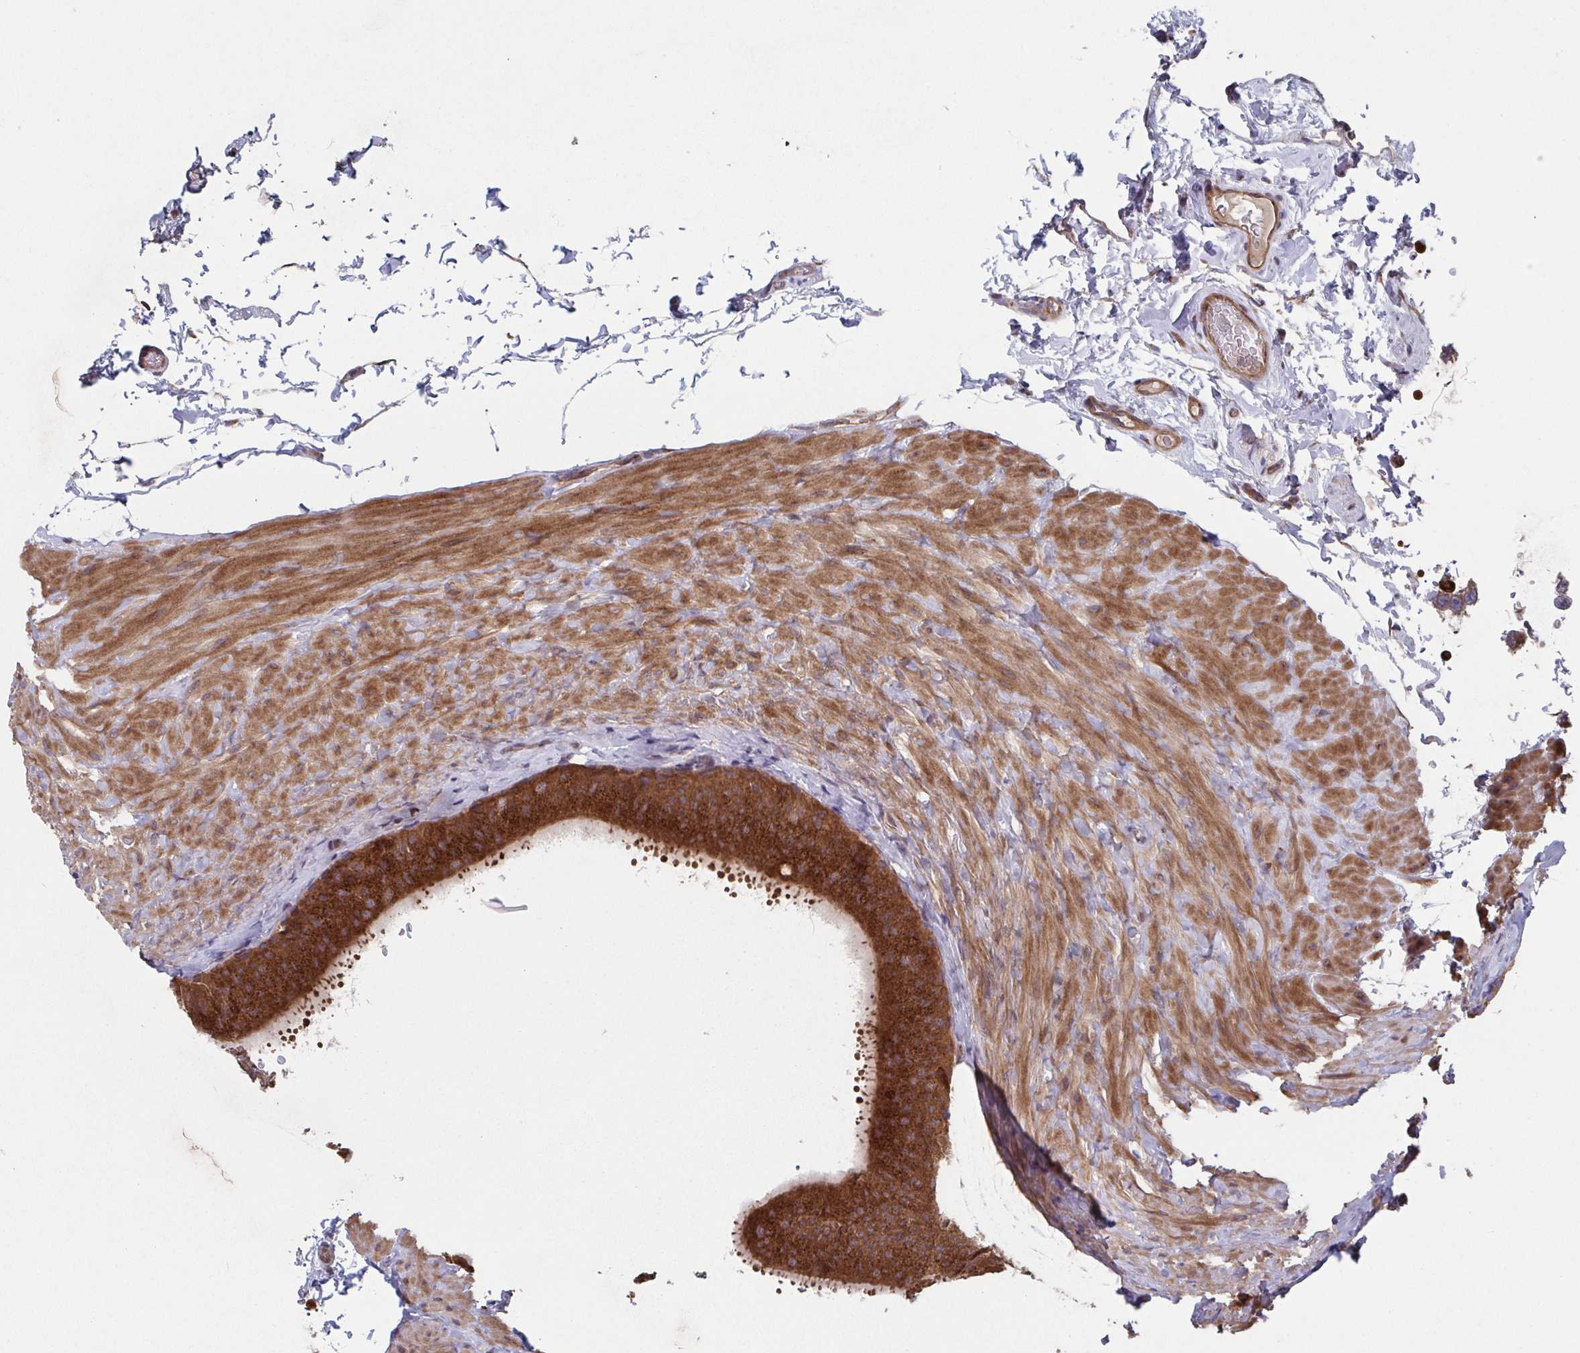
{"staining": {"intensity": "strong", "quantity": ">75%", "location": "cytoplasmic/membranous"}, "tissue": "epididymis", "cell_type": "Glandular cells", "image_type": "normal", "snomed": [{"axis": "morphology", "description": "Normal tissue, NOS"}, {"axis": "topography", "description": "Epididymis, spermatic cord, NOS"}, {"axis": "topography", "description": "Epididymis"}], "caption": "Brown immunohistochemical staining in unremarkable human epididymis displays strong cytoplasmic/membranous expression in about >75% of glandular cells.", "gene": "COPB1", "patient": {"sex": "male", "age": 31}}